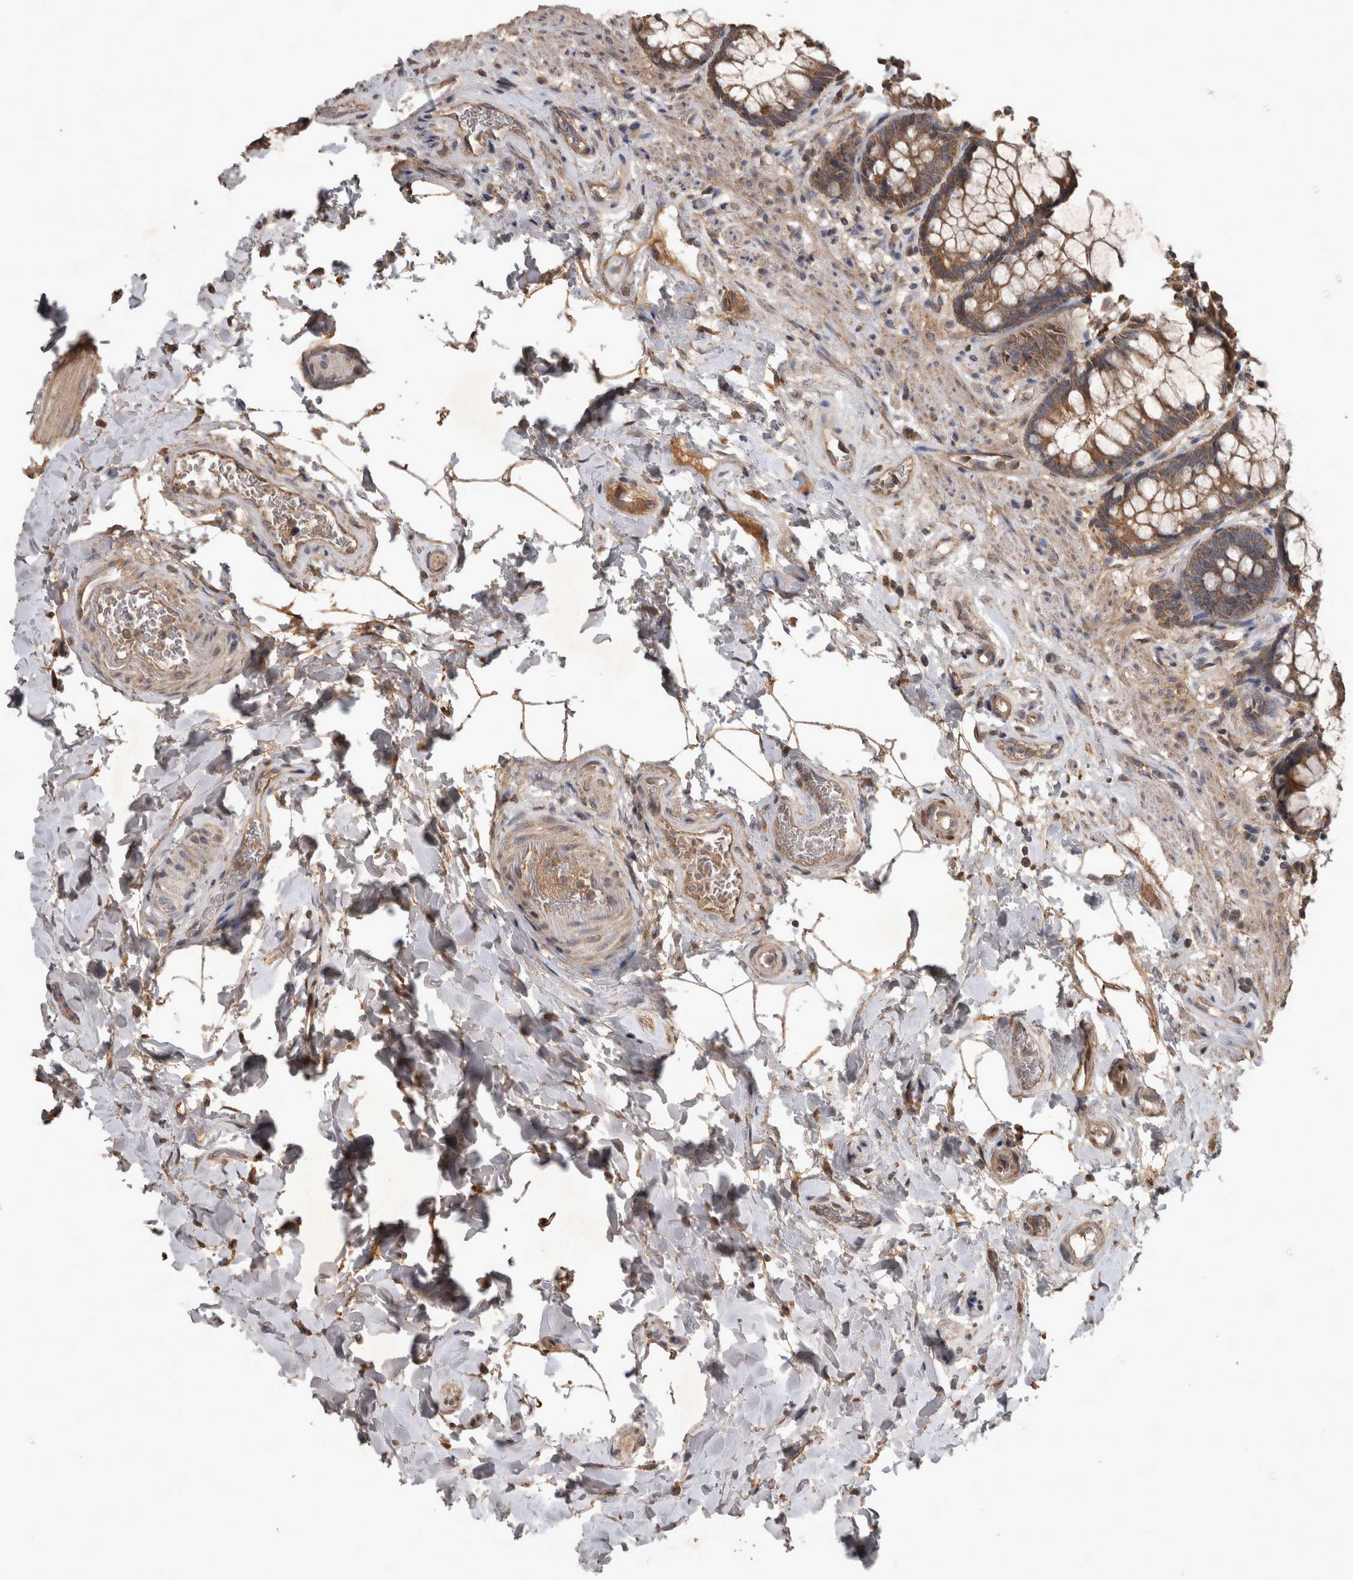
{"staining": {"intensity": "moderate", "quantity": ">75%", "location": "cytoplasmic/membranous"}, "tissue": "rectum", "cell_type": "Glandular cells", "image_type": "normal", "snomed": [{"axis": "morphology", "description": "Normal tissue, NOS"}, {"axis": "topography", "description": "Rectum"}], "caption": "Immunohistochemical staining of unremarkable rectum displays moderate cytoplasmic/membranous protein expression in about >75% of glandular cells.", "gene": "TRMT61B", "patient": {"sex": "male", "age": 64}}